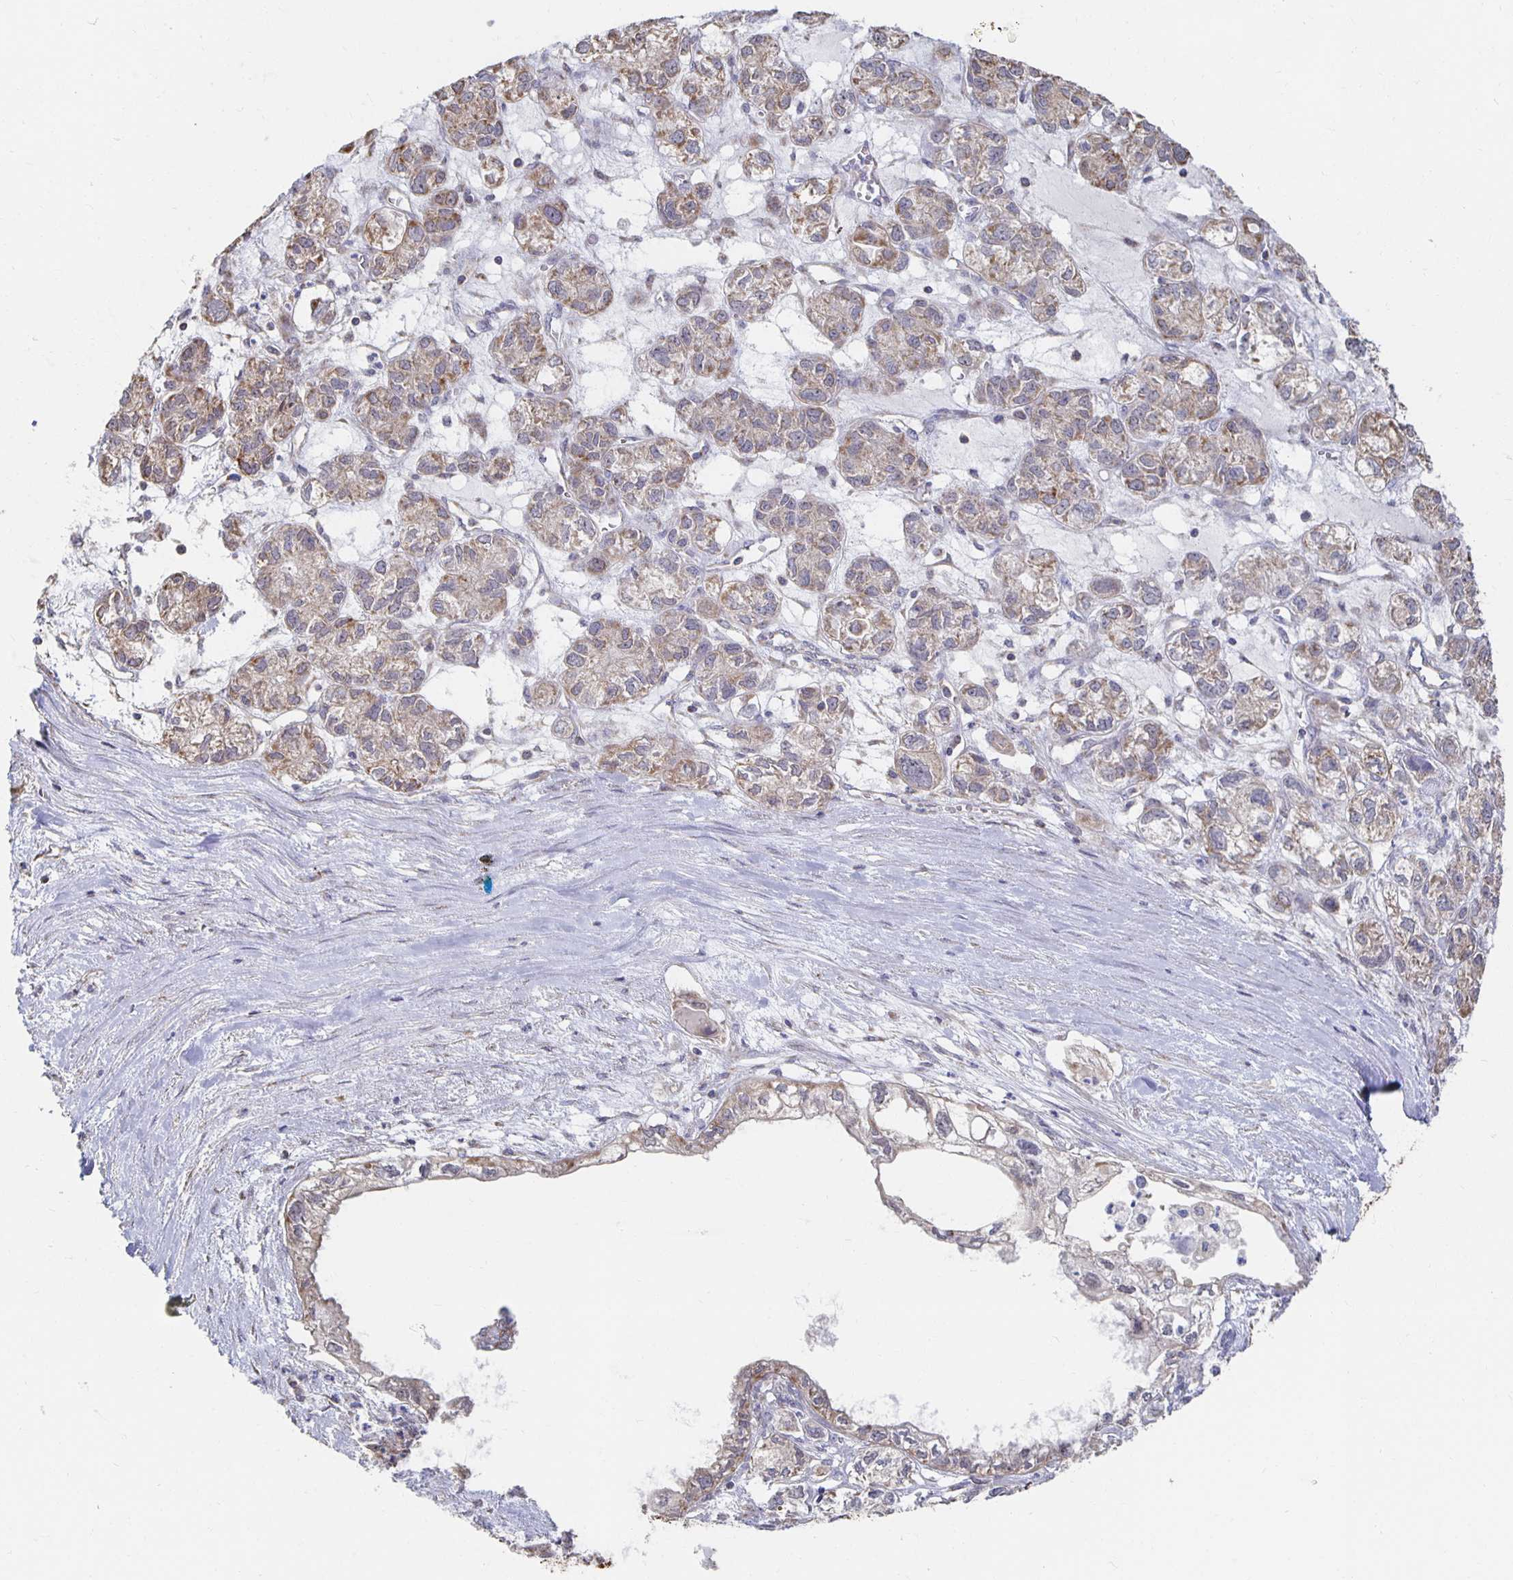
{"staining": {"intensity": "weak", "quantity": "25%-75%", "location": "cytoplasmic/membranous"}, "tissue": "ovarian cancer", "cell_type": "Tumor cells", "image_type": "cancer", "snomed": [{"axis": "morphology", "description": "Carcinoma, endometroid"}, {"axis": "topography", "description": "Ovary"}], "caption": "Immunohistochemistry (IHC) image of neoplastic tissue: ovarian cancer stained using immunohistochemistry (IHC) shows low levels of weak protein expression localized specifically in the cytoplasmic/membranous of tumor cells, appearing as a cytoplasmic/membranous brown color.", "gene": "NKX2-8", "patient": {"sex": "female", "age": 64}}